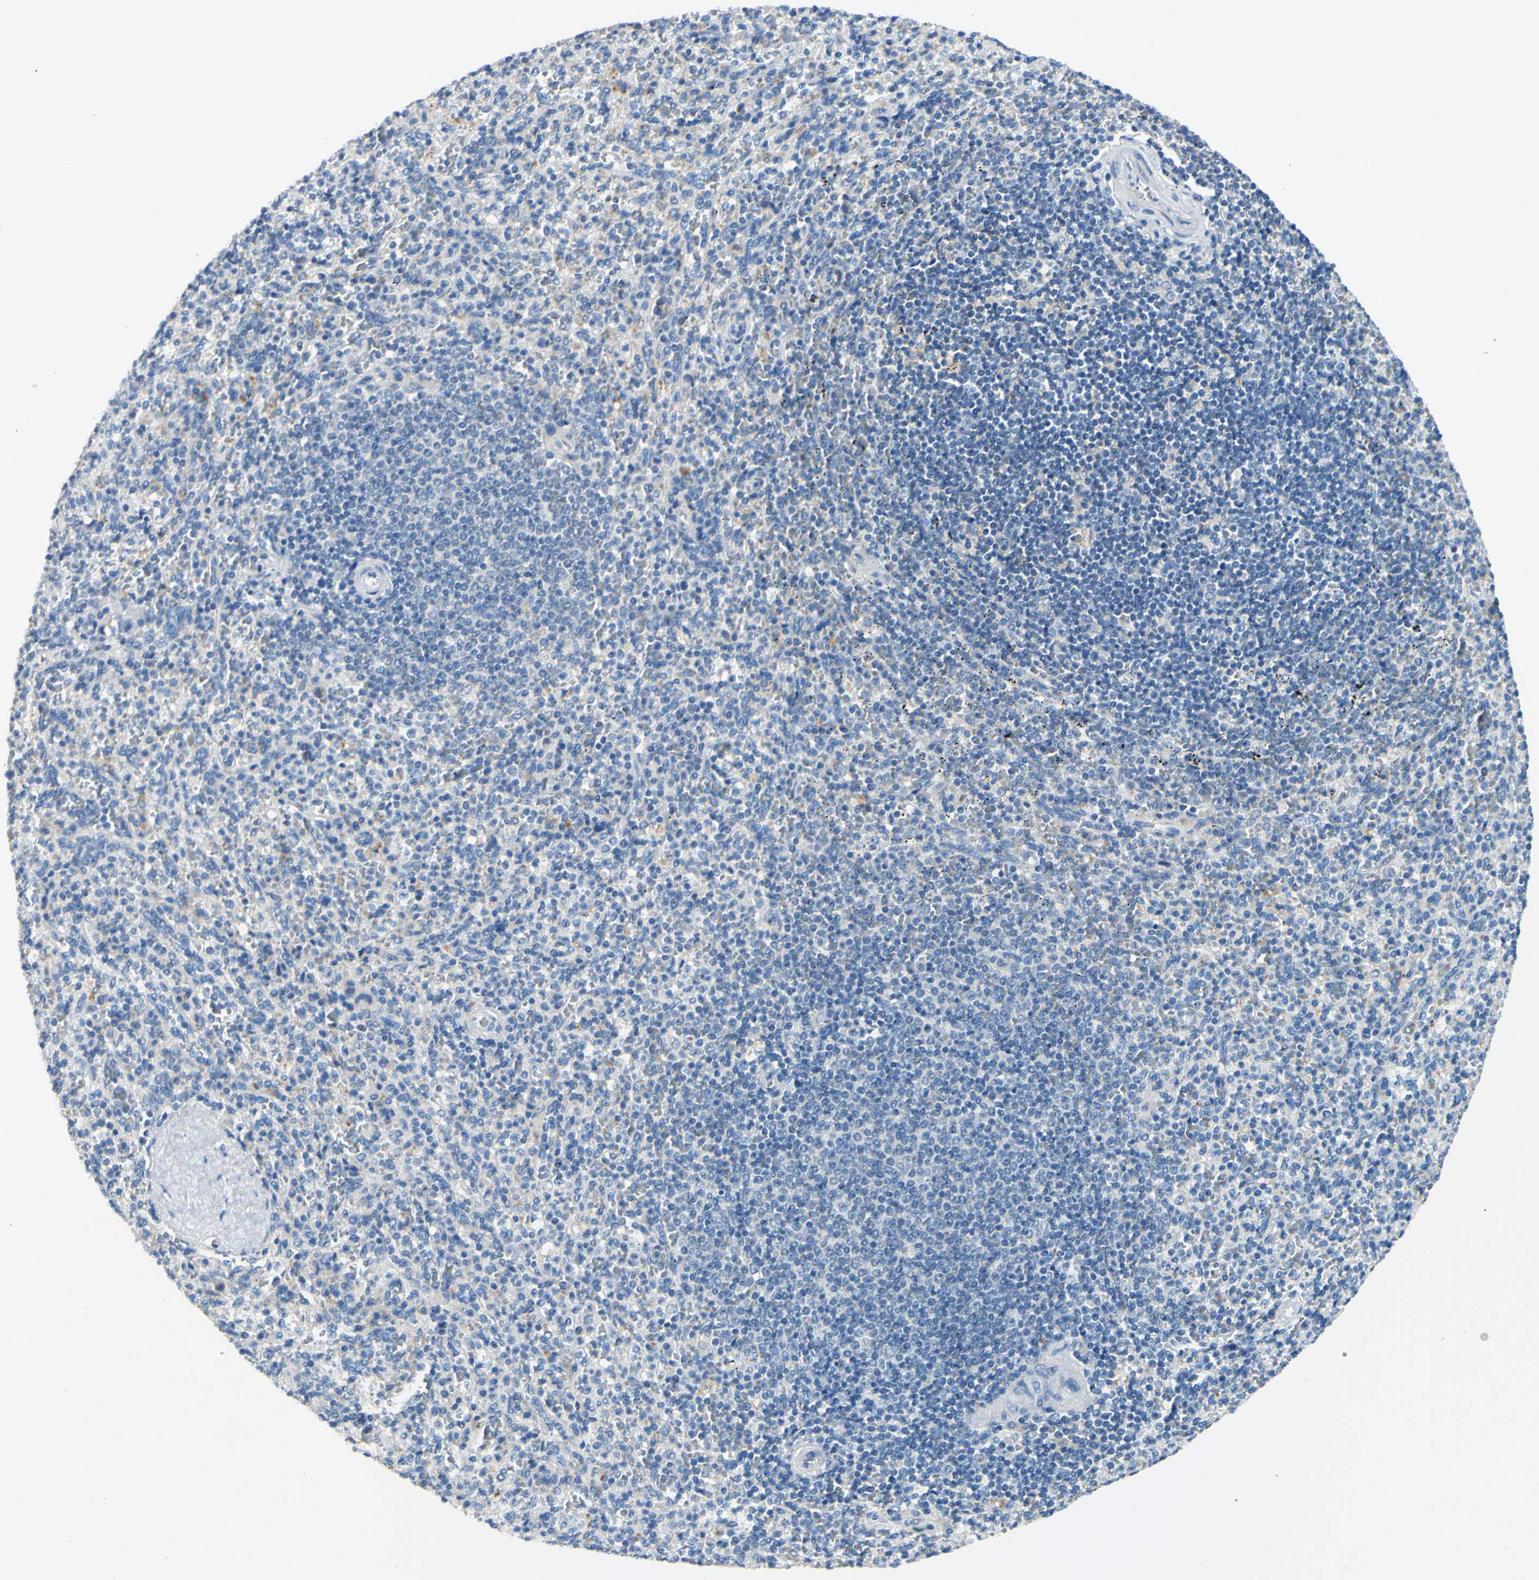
{"staining": {"intensity": "weak", "quantity": "<25%", "location": "cytoplasmic/membranous"}, "tissue": "spleen", "cell_type": "Cells in red pulp", "image_type": "normal", "snomed": [{"axis": "morphology", "description": "Normal tissue, NOS"}, {"axis": "topography", "description": "Spleen"}], "caption": "This is an immunohistochemistry (IHC) micrograph of unremarkable spleen. There is no positivity in cells in red pulp.", "gene": "CDH10", "patient": {"sex": "male", "age": 36}}